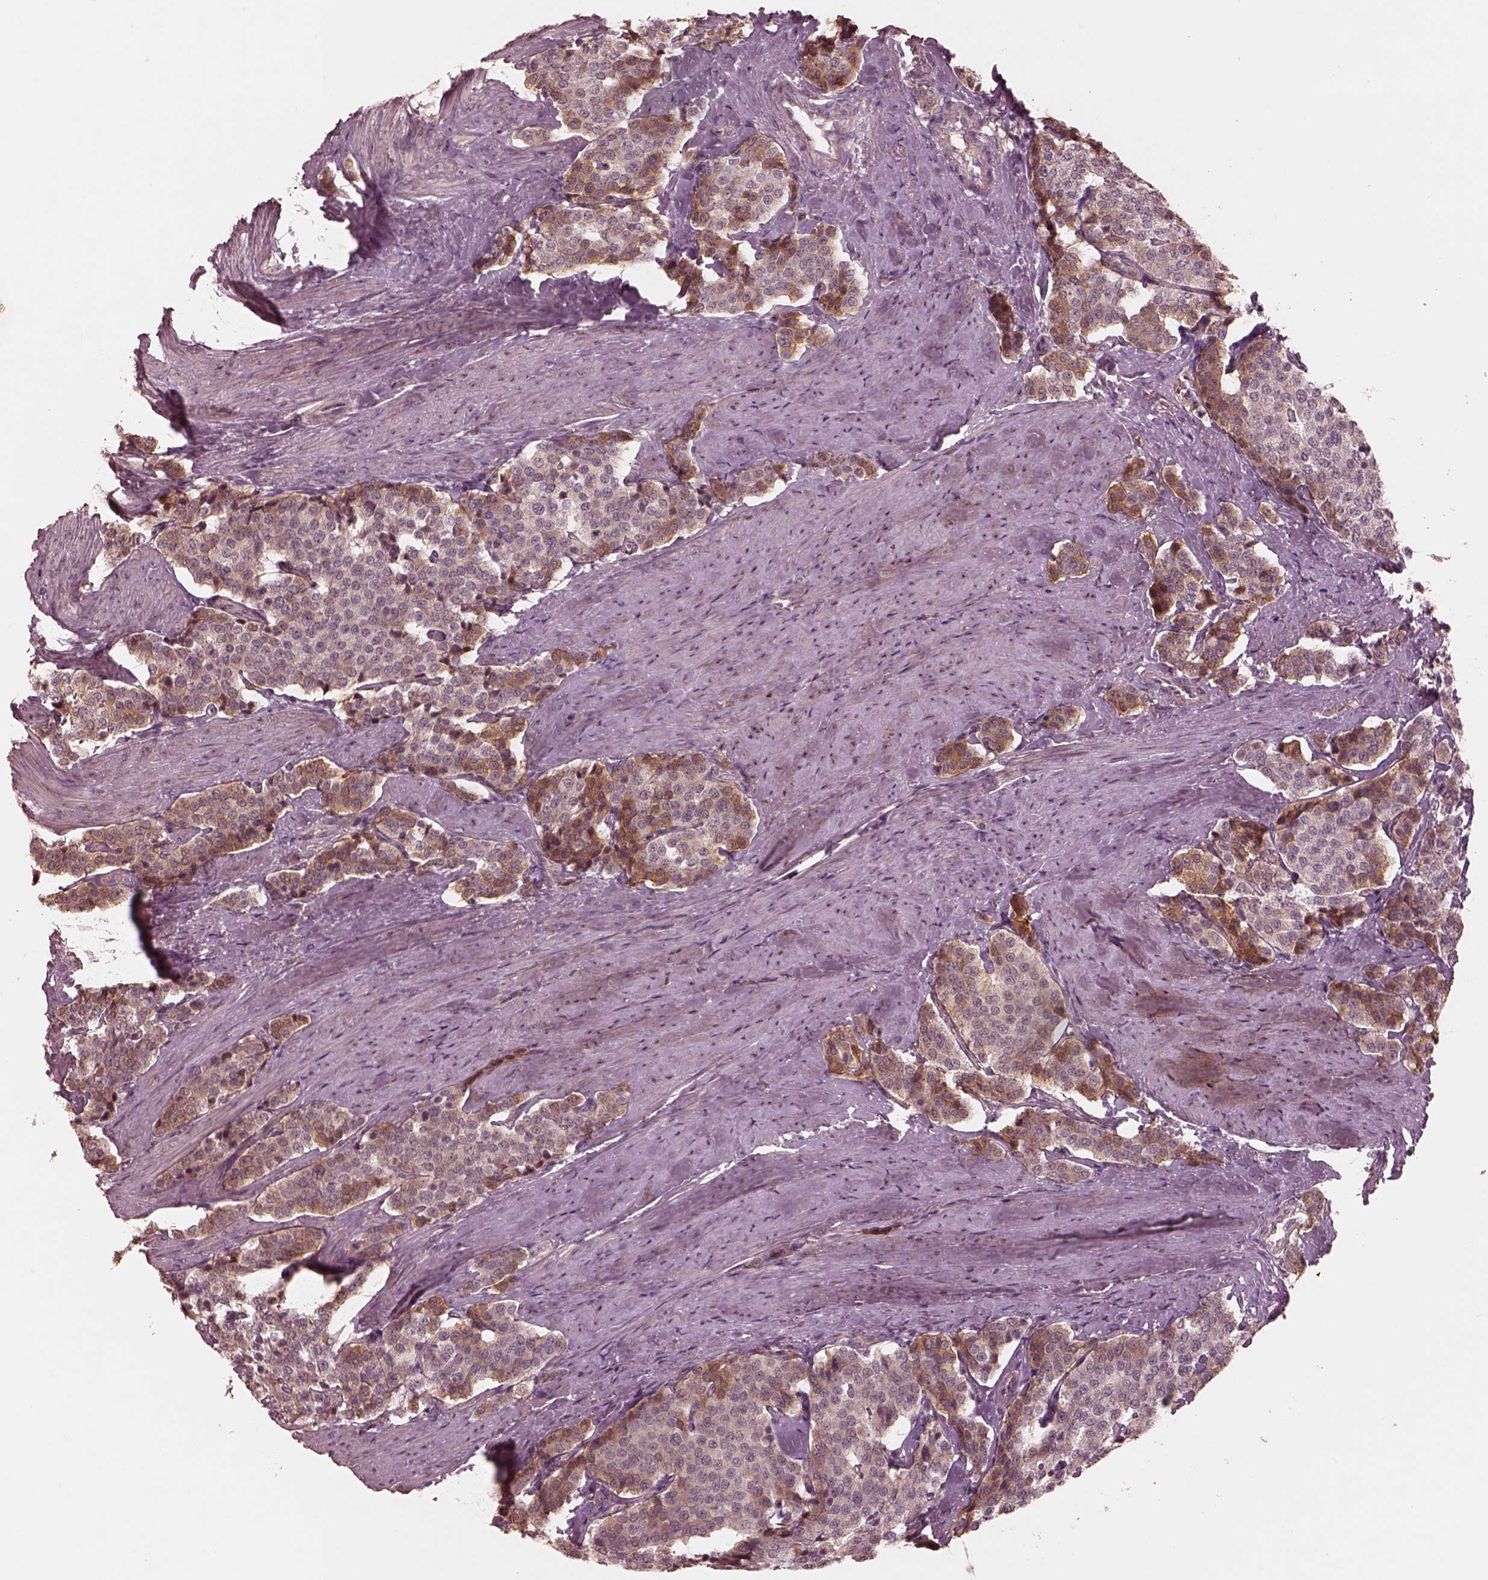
{"staining": {"intensity": "moderate", "quantity": "<25%", "location": "cytoplasmic/membranous"}, "tissue": "carcinoid", "cell_type": "Tumor cells", "image_type": "cancer", "snomed": [{"axis": "morphology", "description": "Carcinoid, malignant, NOS"}, {"axis": "topography", "description": "Small intestine"}], "caption": "DAB immunohistochemical staining of carcinoid (malignant) shows moderate cytoplasmic/membranous protein expression in about <25% of tumor cells.", "gene": "TF", "patient": {"sex": "female", "age": 58}}